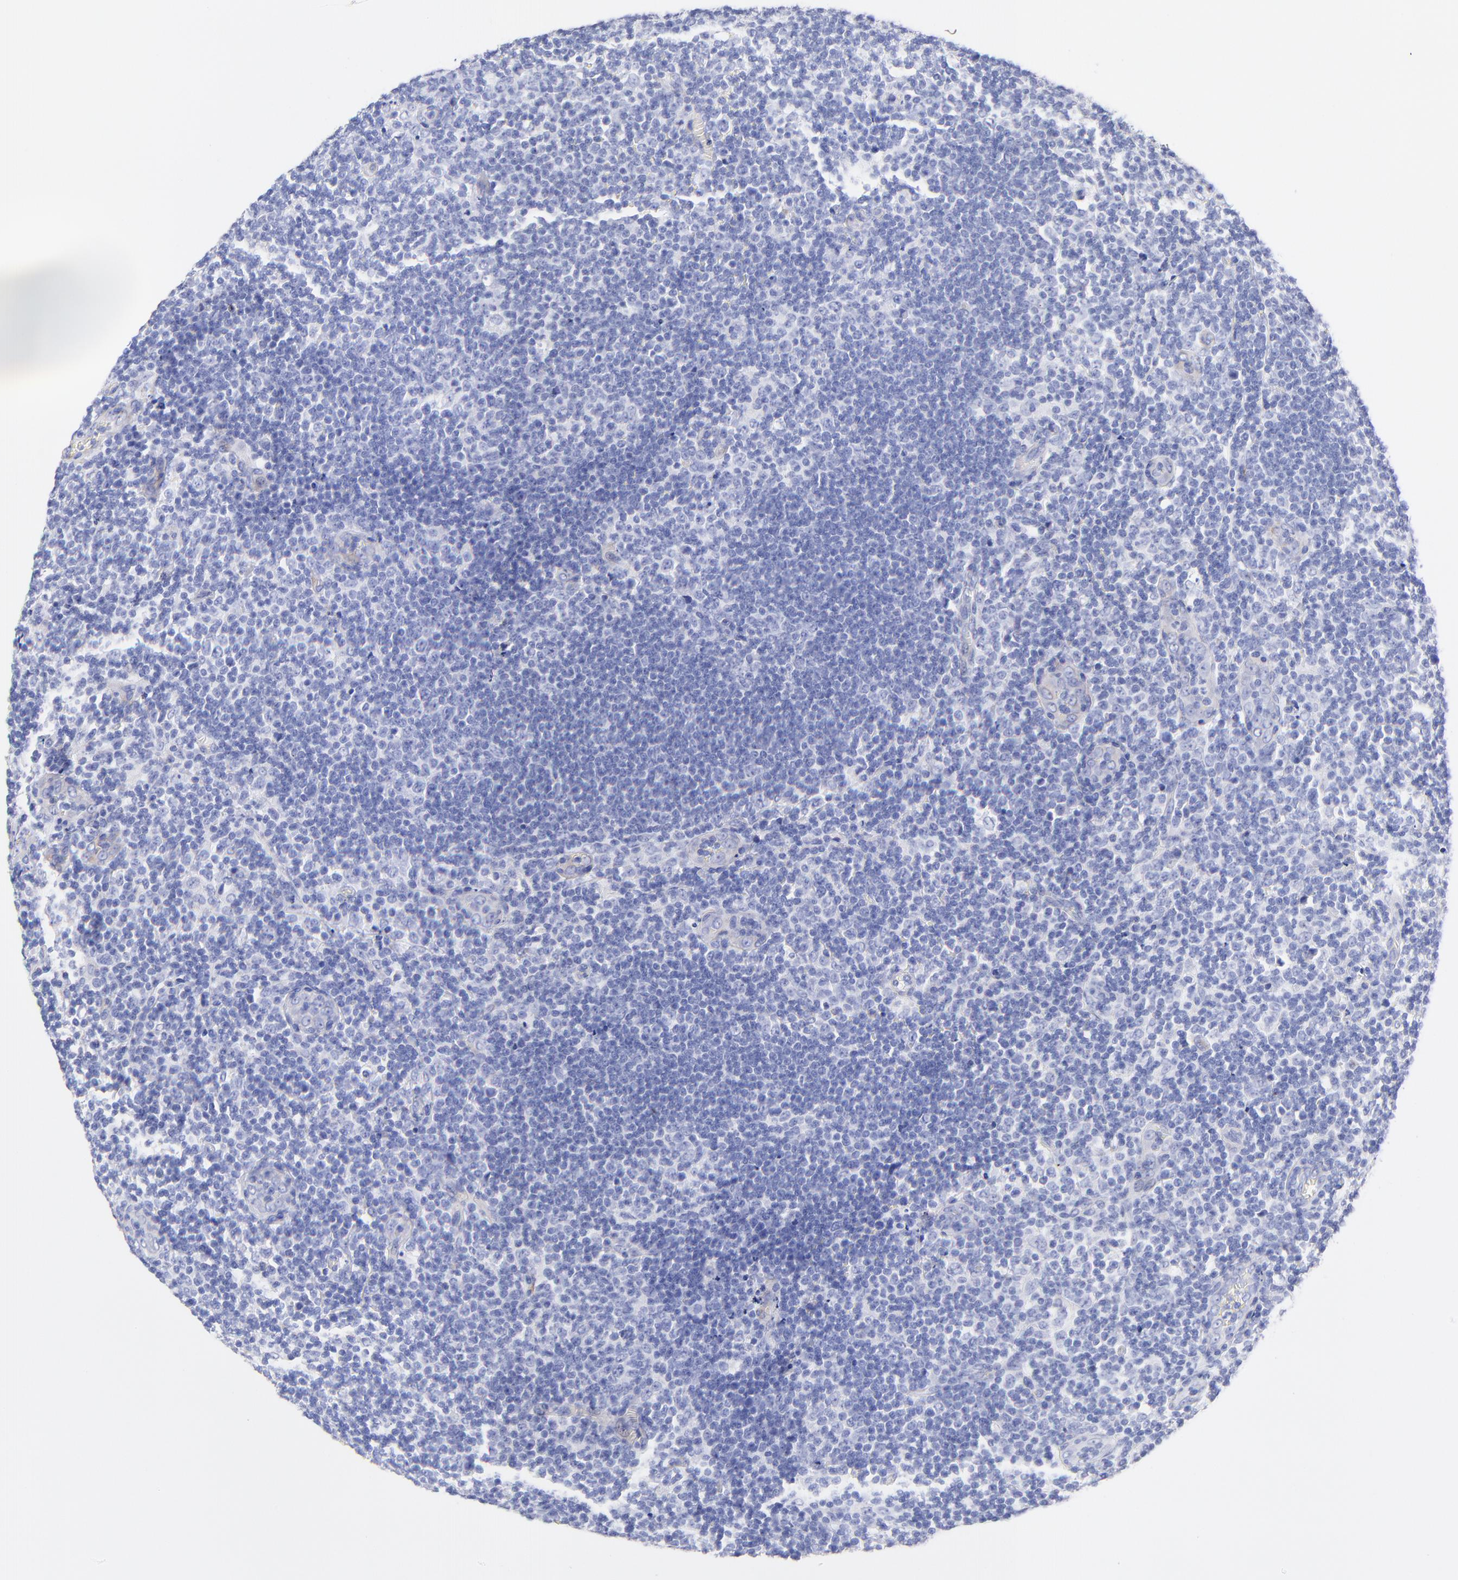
{"staining": {"intensity": "negative", "quantity": "none", "location": "none"}, "tissue": "lymphoma", "cell_type": "Tumor cells", "image_type": "cancer", "snomed": [{"axis": "morphology", "description": "Malignant lymphoma, non-Hodgkin's type, Low grade"}, {"axis": "topography", "description": "Lymph node"}], "caption": "Tumor cells show no significant protein positivity in malignant lymphoma, non-Hodgkin's type (low-grade). The staining was performed using DAB (3,3'-diaminobenzidine) to visualize the protein expression in brown, while the nuclei were stained in blue with hematoxylin (Magnification: 20x).", "gene": "C1QTNF6", "patient": {"sex": "male", "age": 74}}